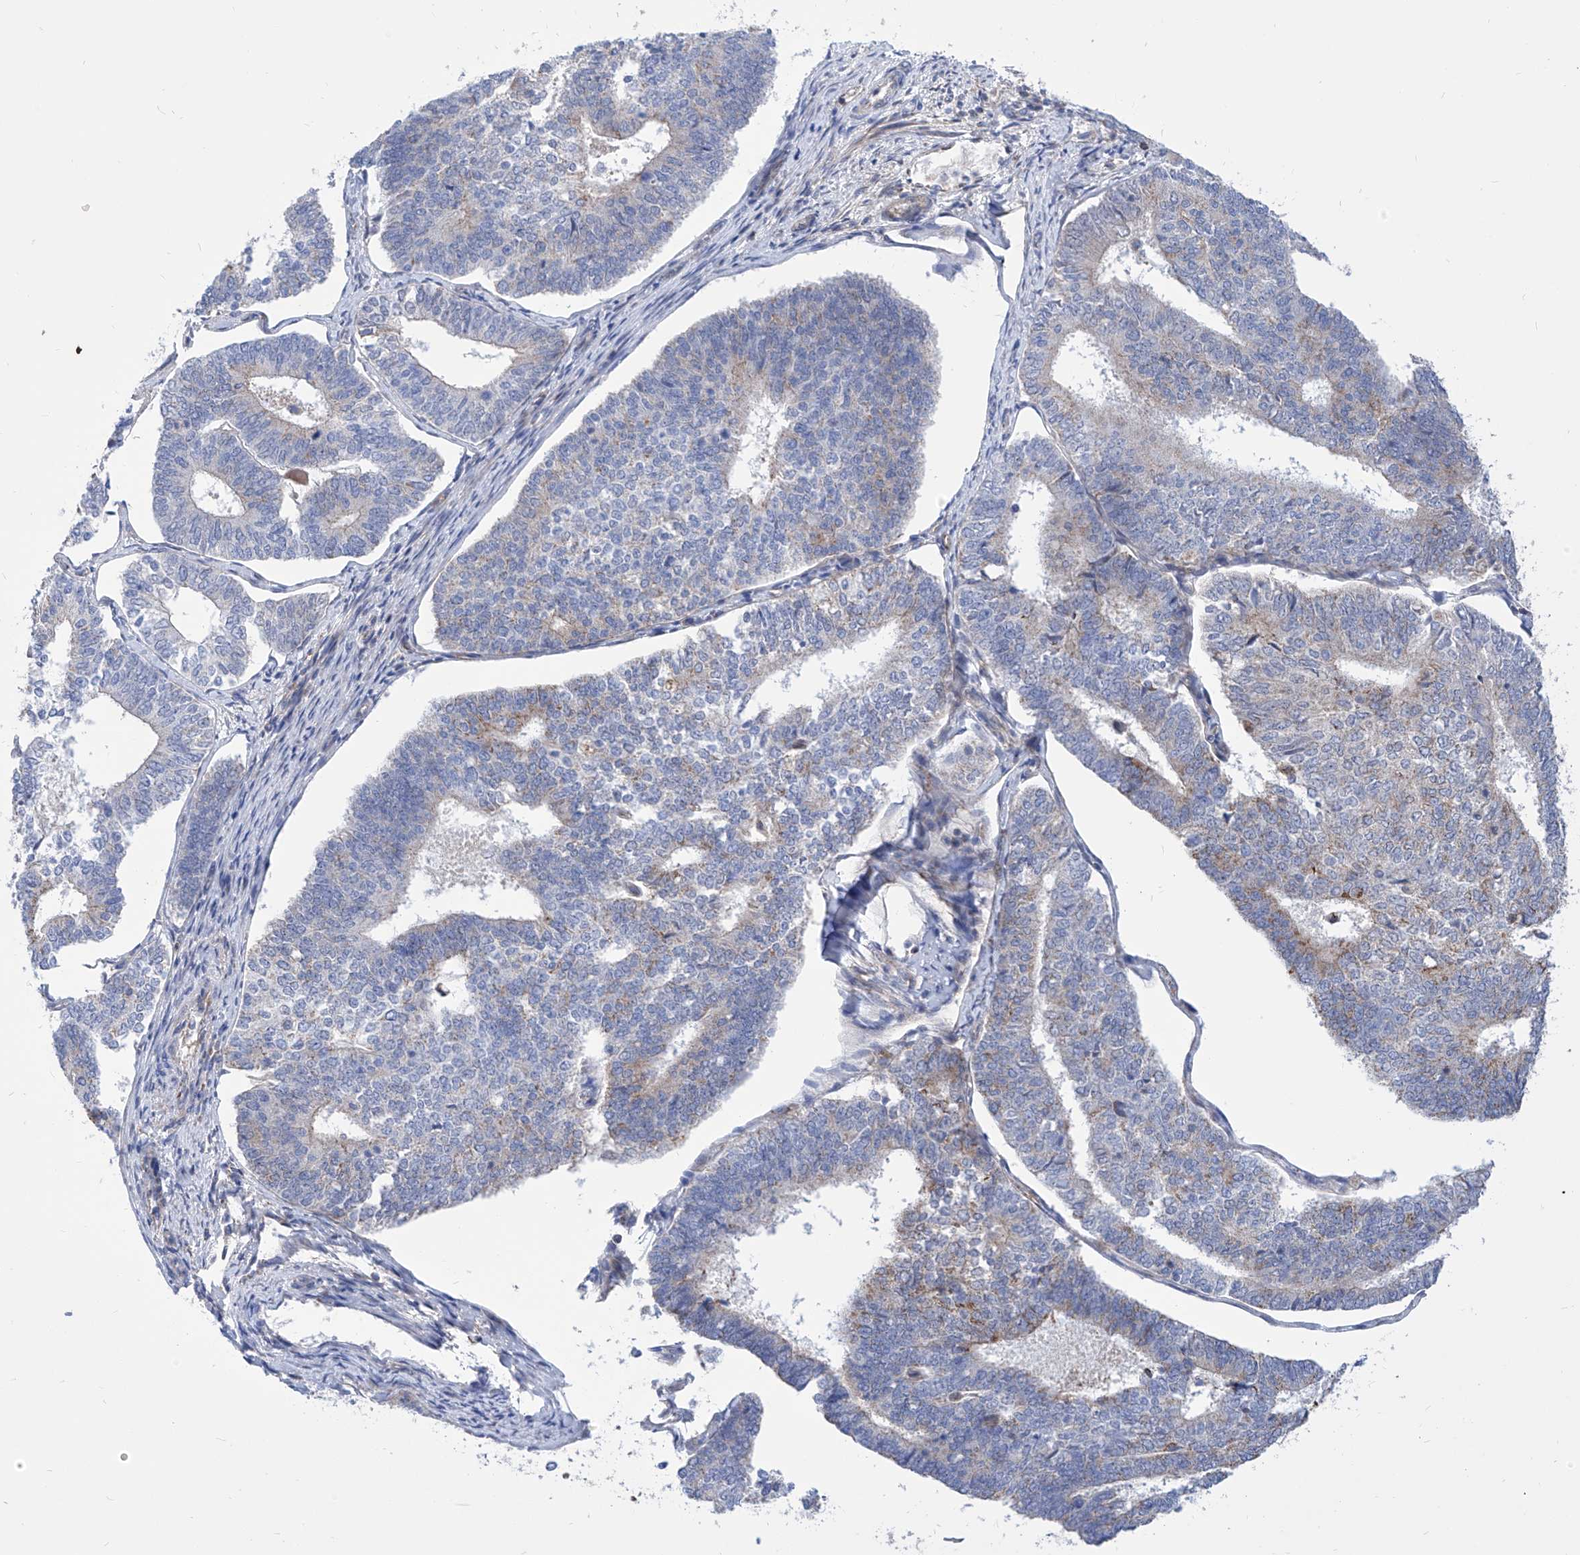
{"staining": {"intensity": "weak", "quantity": "25%-75%", "location": "cytoplasmic/membranous"}, "tissue": "endometrial cancer", "cell_type": "Tumor cells", "image_type": "cancer", "snomed": [{"axis": "morphology", "description": "Adenocarcinoma, NOS"}, {"axis": "topography", "description": "Endometrium"}], "caption": "The photomicrograph exhibits staining of adenocarcinoma (endometrial), revealing weak cytoplasmic/membranous protein positivity (brown color) within tumor cells. (Stains: DAB (3,3'-diaminobenzidine) in brown, nuclei in blue, Microscopy: brightfield microscopy at high magnification).", "gene": "SRBD1", "patient": {"sex": "female", "age": 70}}